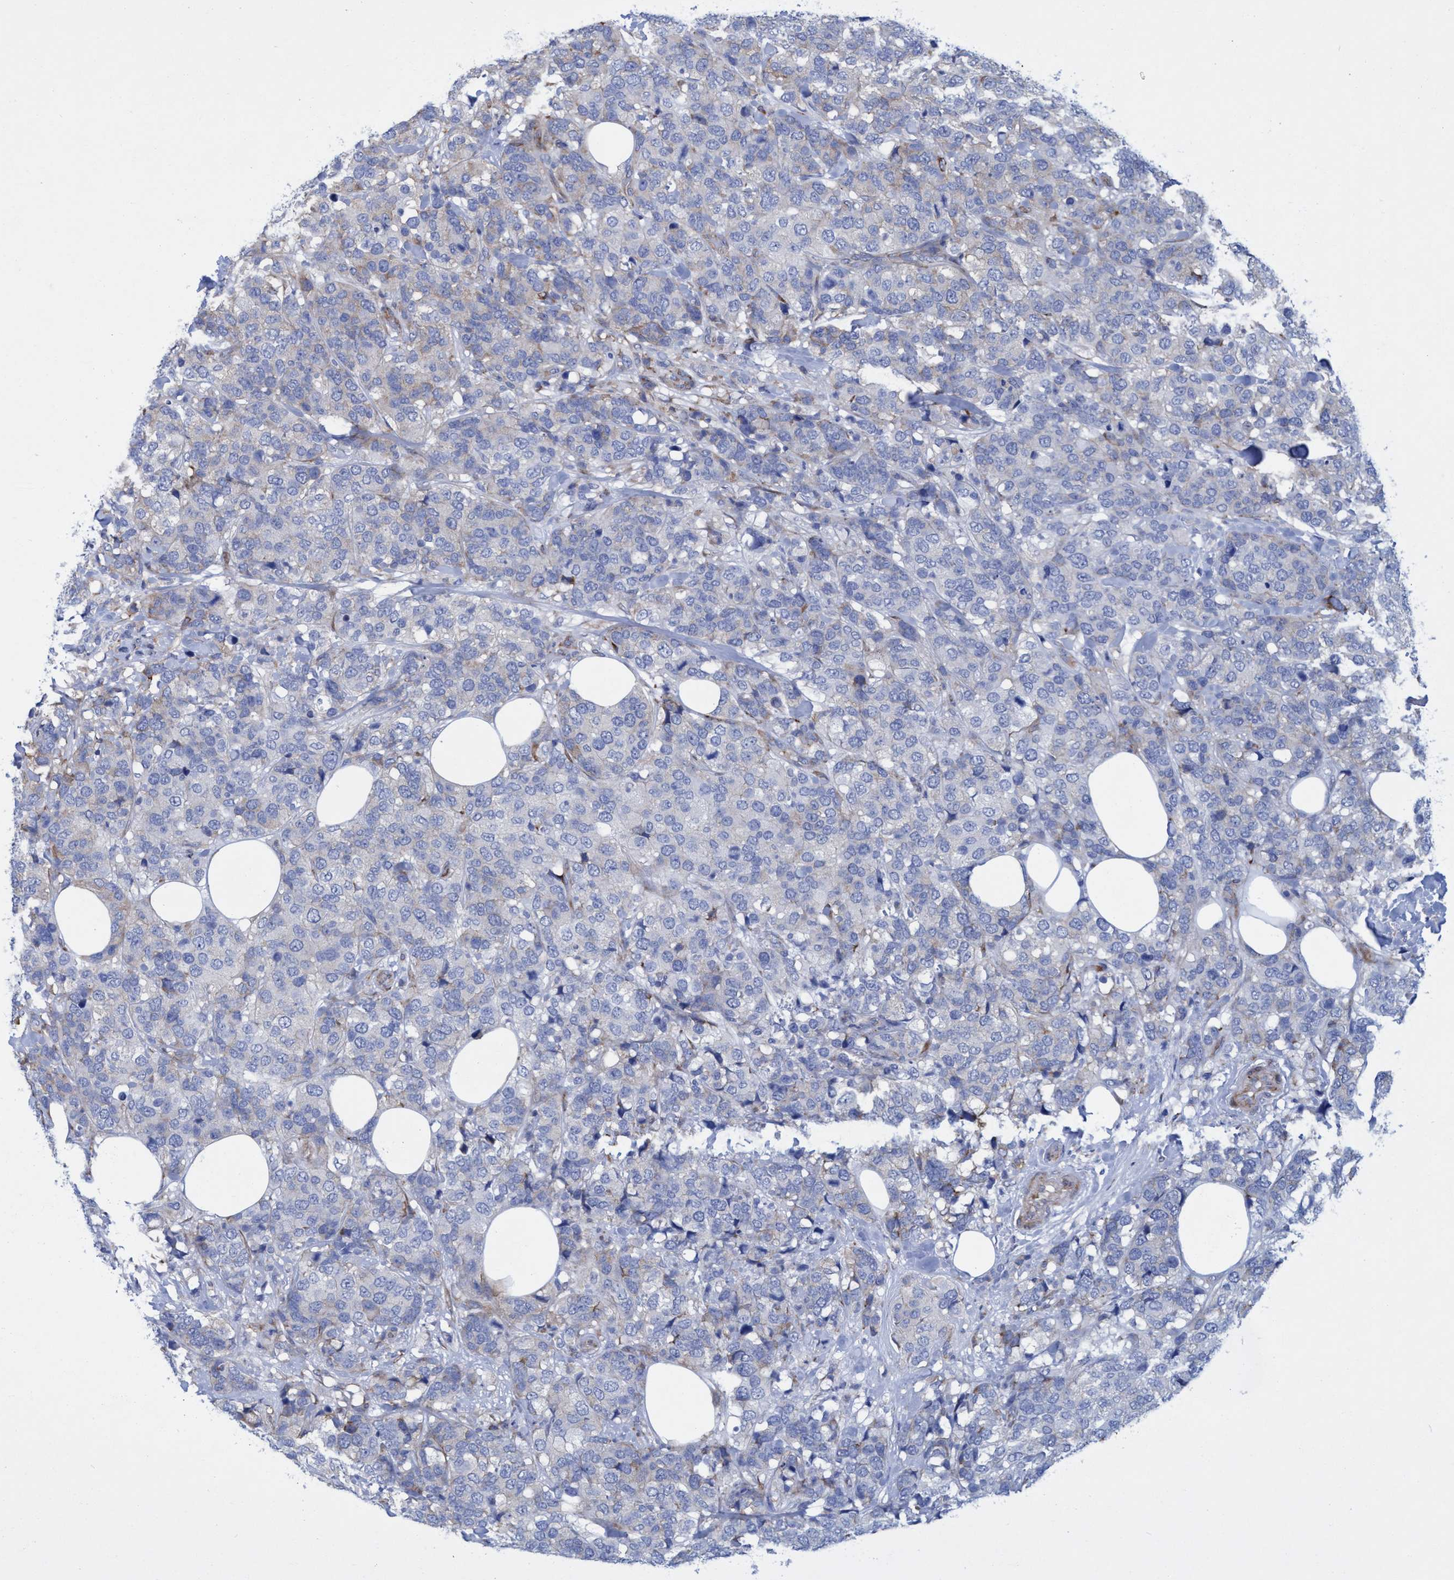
{"staining": {"intensity": "weak", "quantity": "<25%", "location": "cytoplasmic/membranous"}, "tissue": "breast cancer", "cell_type": "Tumor cells", "image_type": "cancer", "snomed": [{"axis": "morphology", "description": "Lobular carcinoma"}, {"axis": "topography", "description": "Breast"}], "caption": "IHC micrograph of neoplastic tissue: human breast cancer (lobular carcinoma) stained with DAB (3,3'-diaminobenzidine) reveals no significant protein expression in tumor cells.", "gene": "R3HCC1", "patient": {"sex": "female", "age": 59}}